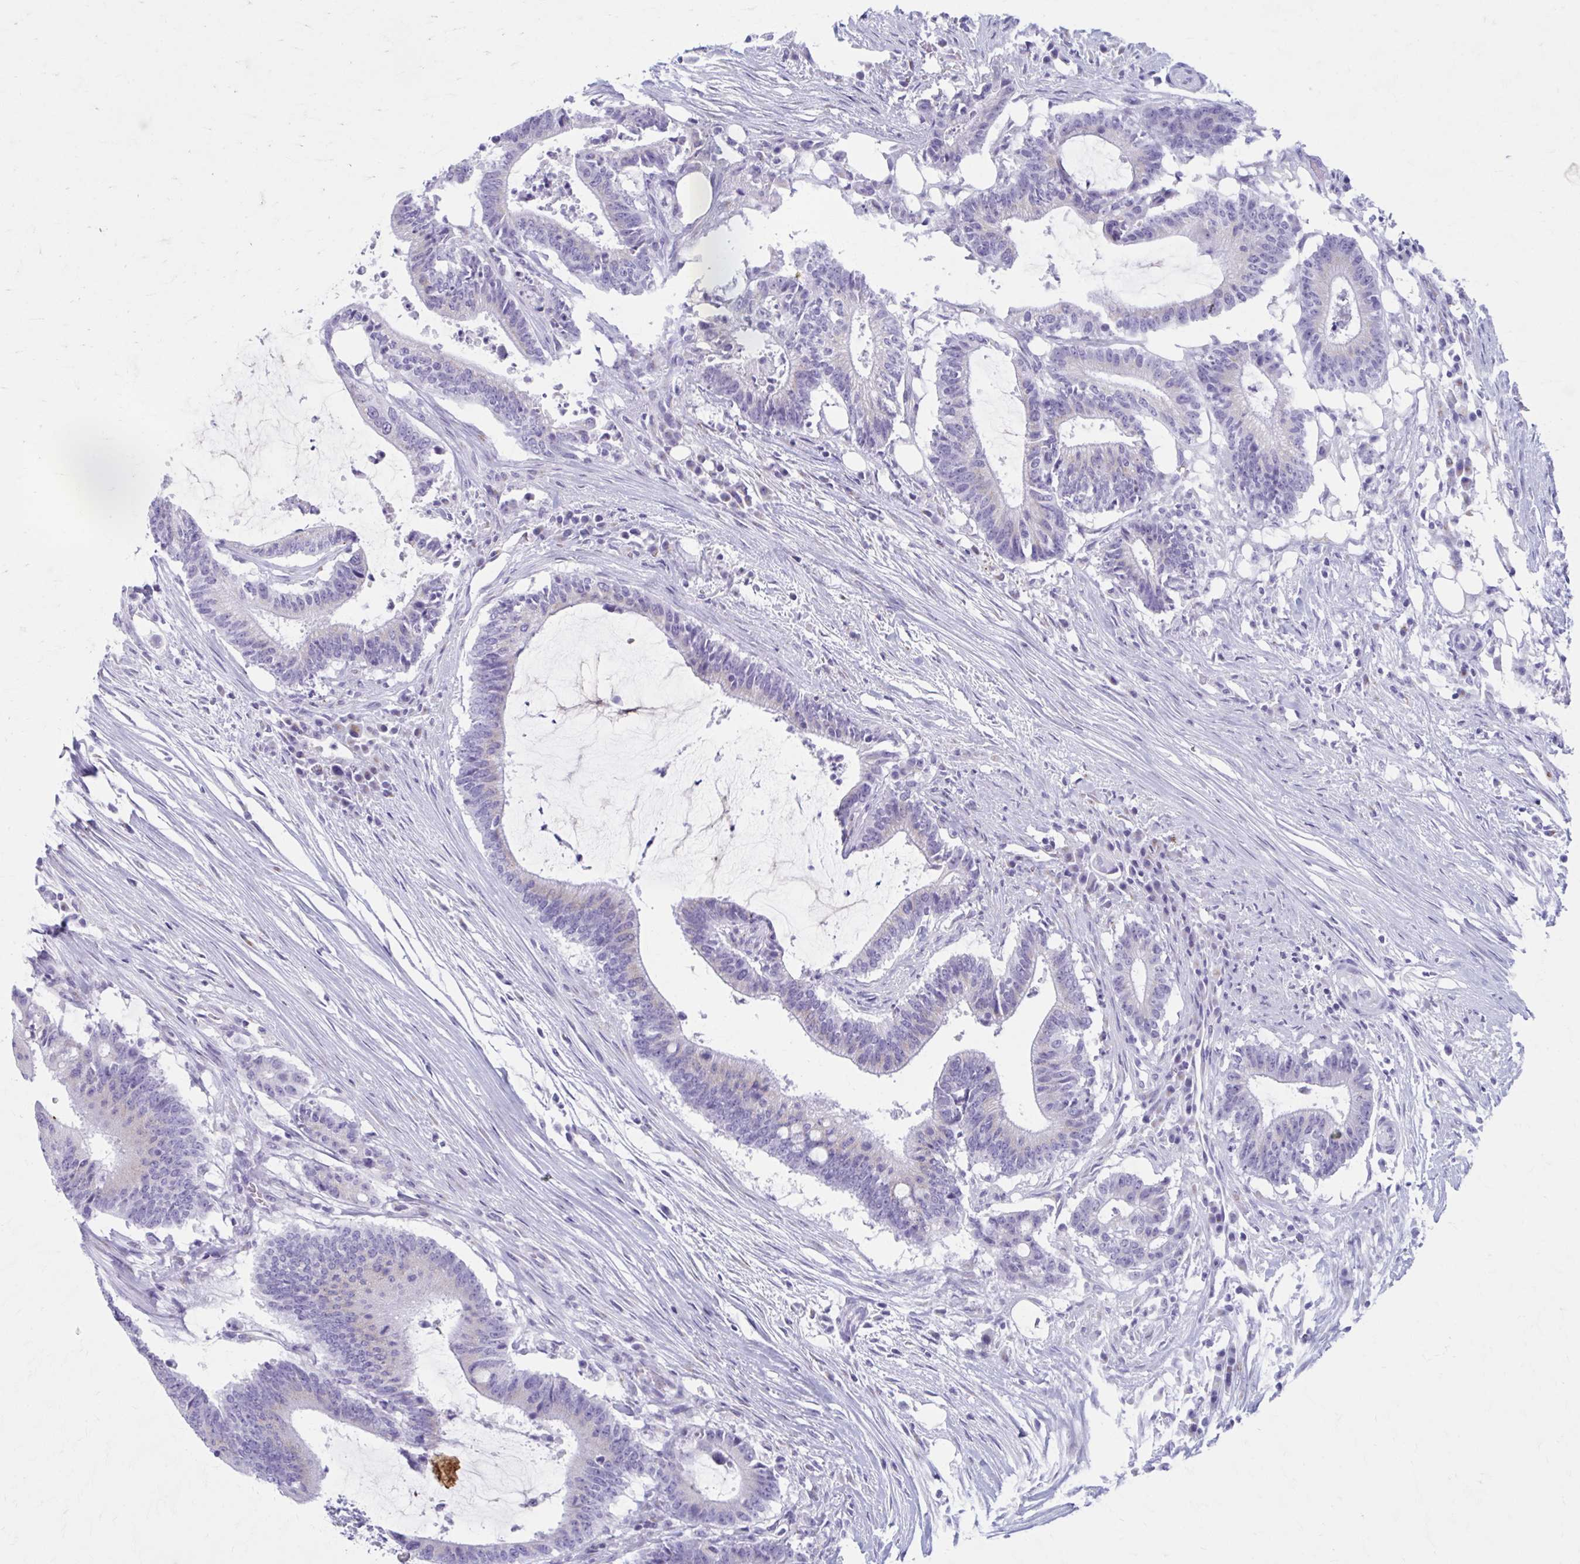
{"staining": {"intensity": "weak", "quantity": "<25%", "location": "cytoplasmic/membranous"}, "tissue": "colorectal cancer", "cell_type": "Tumor cells", "image_type": "cancer", "snomed": [{"axis": "morphology", "description": "Adenocarcinoma, NOS"}, {"axis": "topography", "description": "Colon"}], "caption": "An IHC micrograph of colorectal cancer (adenocarcinoma) is shown. There is no staining in tumor cells of colorectal cancer (adenocarcinoma).", "gene": "KCNE2", "patient": {"sex": "female", "age": 43}}